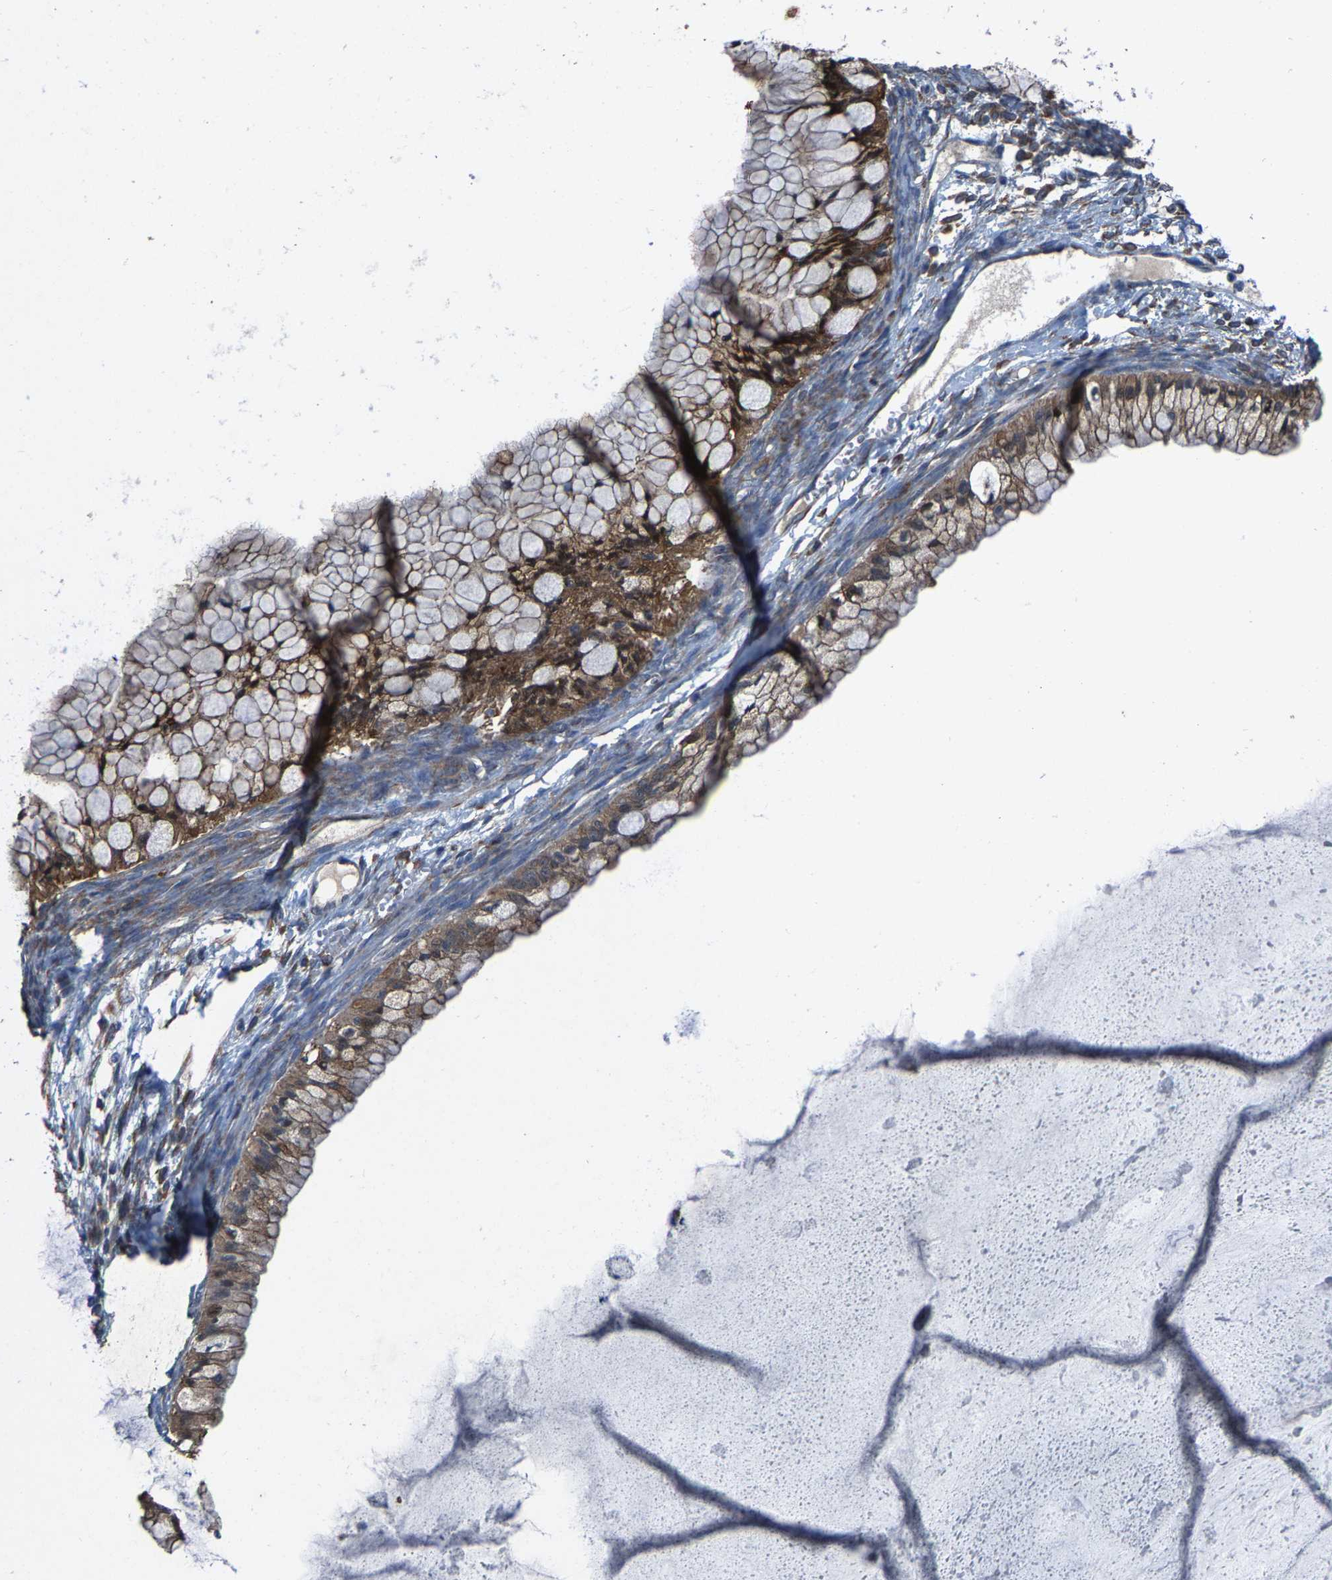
{"staining": {"intensity": "moderate", "quantity": ">75%", "location": "cytoplasmic/membranous"}, "tissue": "ovarian cancer", "cell_type": "Tumor cells", "image_type": "cancer", "snomed": [{"axis": "morphology", "description": "Cystadenocarcinoma, mucinous, NOS"}, {"axis": "topography", "description": "Ovary"}], "caption": "Ovarian cancer stained for a protein shows moderate cytoplasmic/membranous positivity in tumor cells.", "gene": "PDP1", "patient": {"sex": "female", "age": 57}}